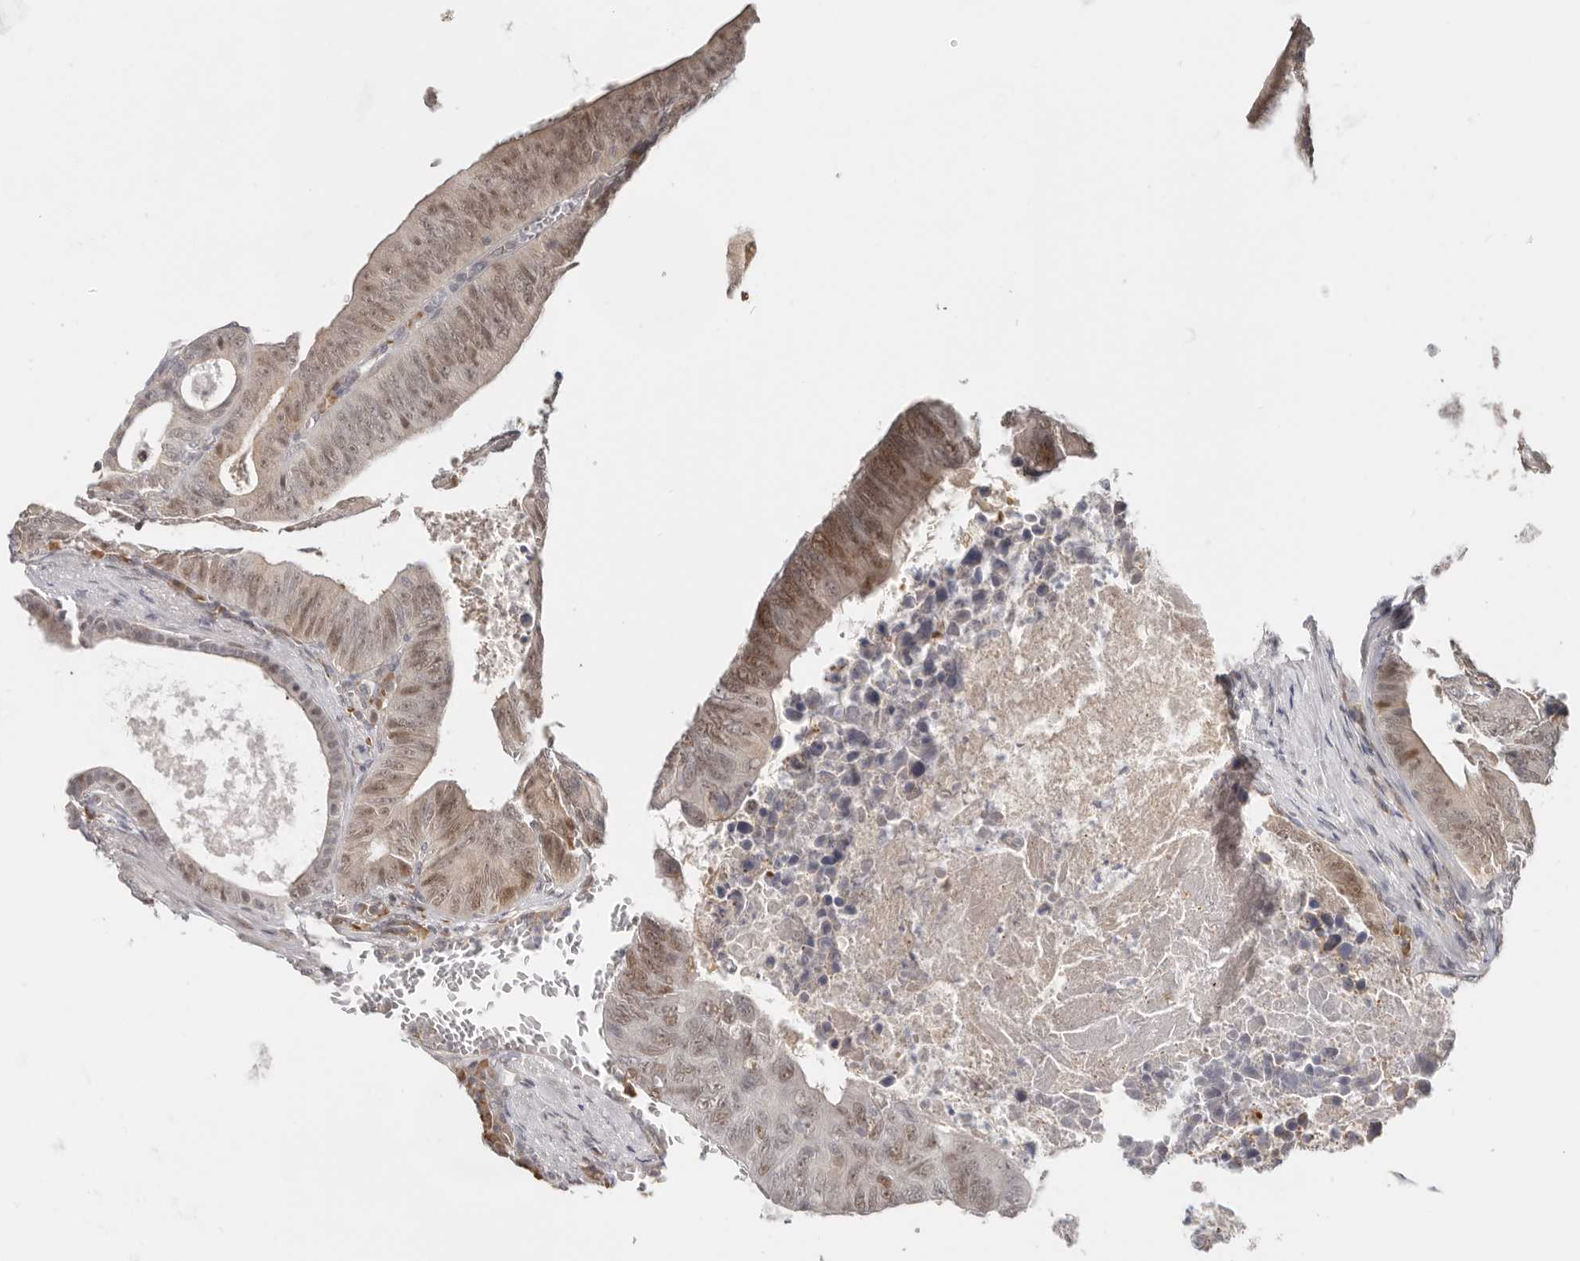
{"staining": {"intensity": "moderate", "quantity": ">75%", "location": "nuclear"}, "tissue": "colorectal cancer", "cell_type": "Tumor cells", "image_type": "cancer", "snomed": [{"axis": "morphology", "description": "Adenocarcinoma, NOS"}, {"axis": "topography", "description": "Colon"}], "caption": "Immunohistochemical staining of human adenocarcinoma (colorectal) exhibits moderate nuclear protein expression in about >75% of tumor cells. The protein is shown in brown color, while the nuclei are stained blue.", "gene": "LARP7", "patient": {"sex": "male", "age": 87}}